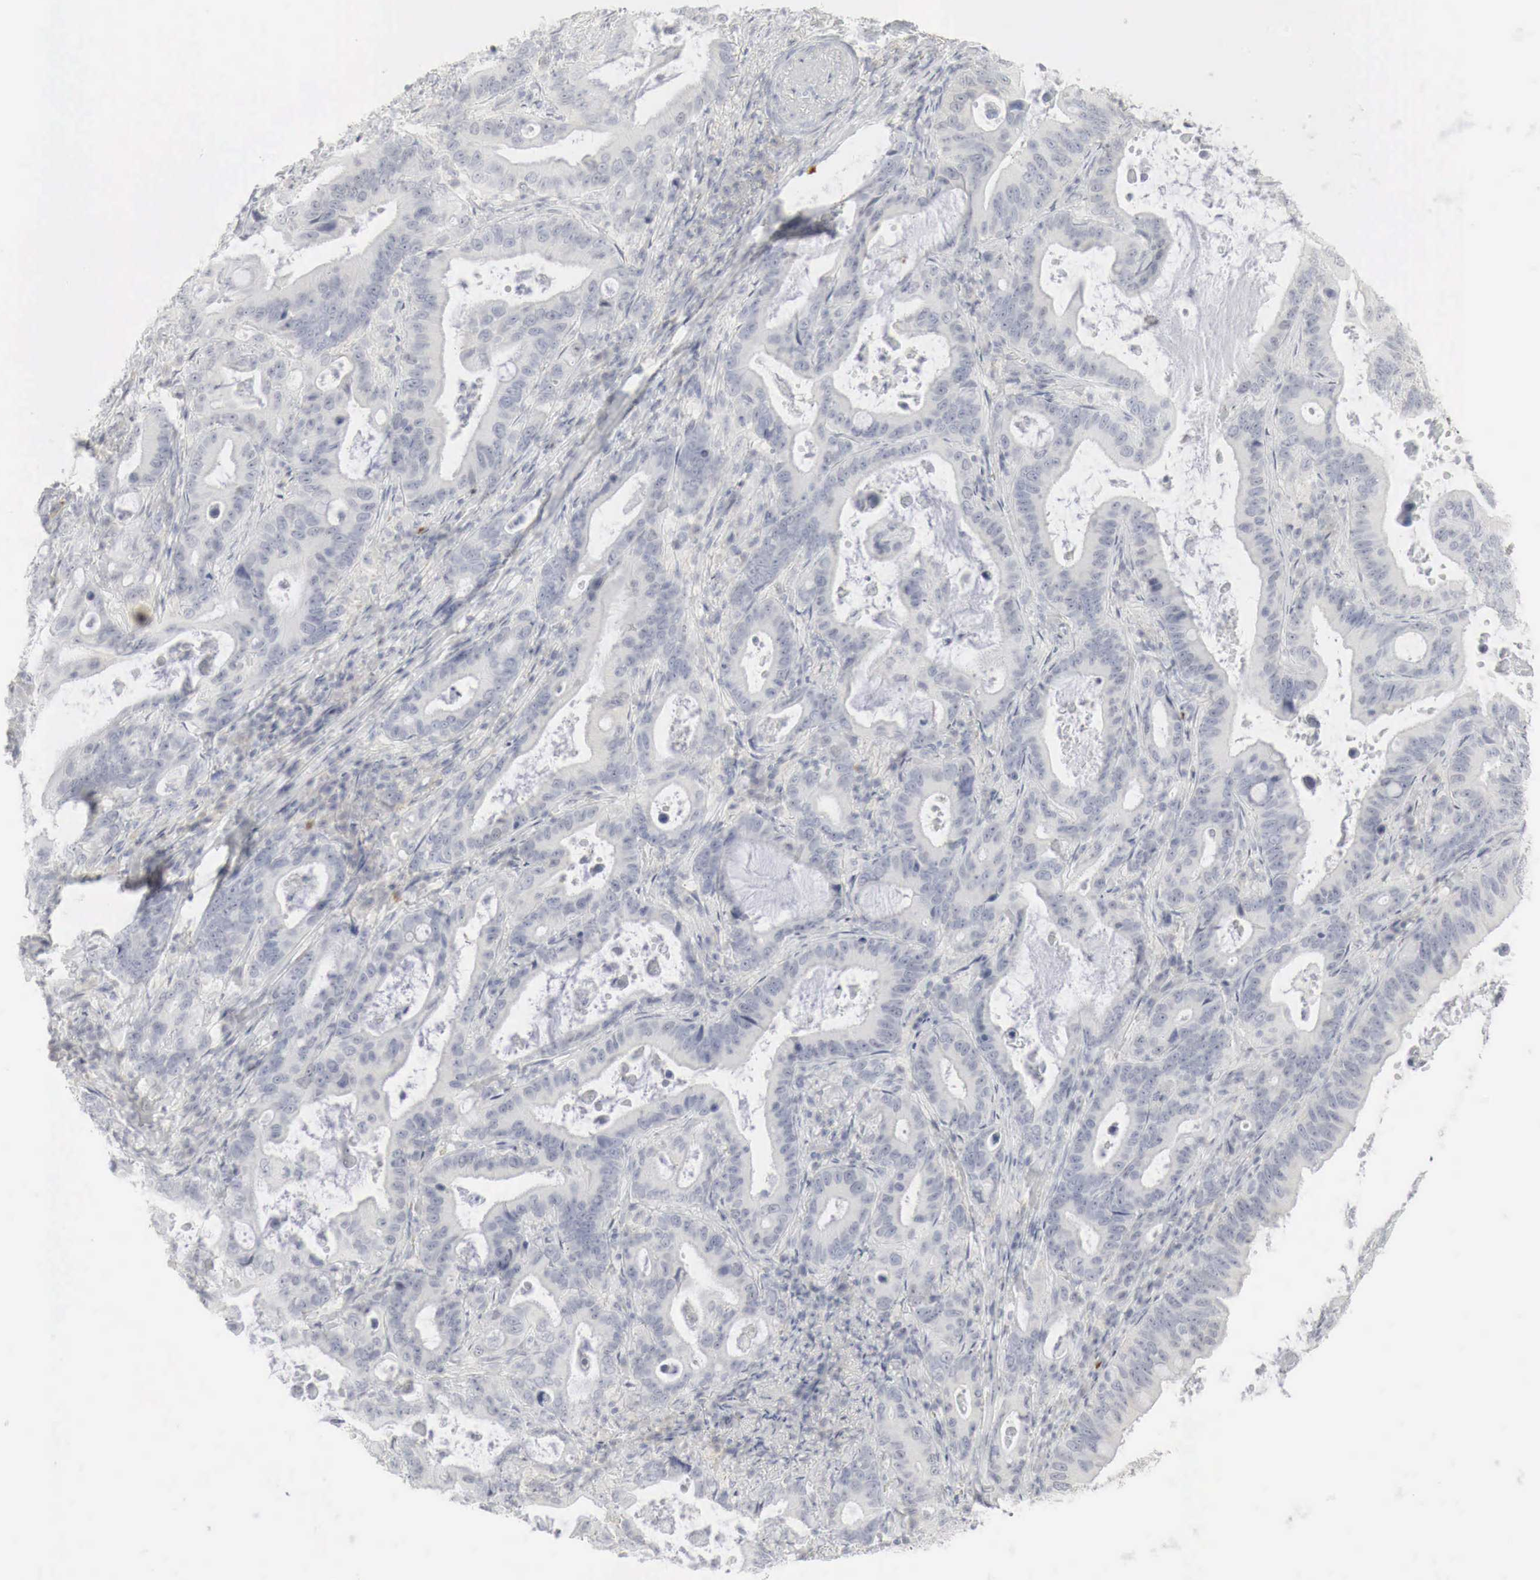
{"staining": {"intensity": "negative", "quantity": "none", "location": "none"}, "tissue": "stomach cancer", "cell_type": "Tumor cells", "image_type": "cancer", "snomed": [{"axis": "morphology", "description": "Adenocarcinoma, NOS"}, {"axis": "topography", "description": "Stomach, upper"}], "caption": "Micrograph shows no significant protein staining in tumor cells of stomach adenocarcinoma.", "gene": "TP63", "patient": {"sex": "male", "age": 63}}